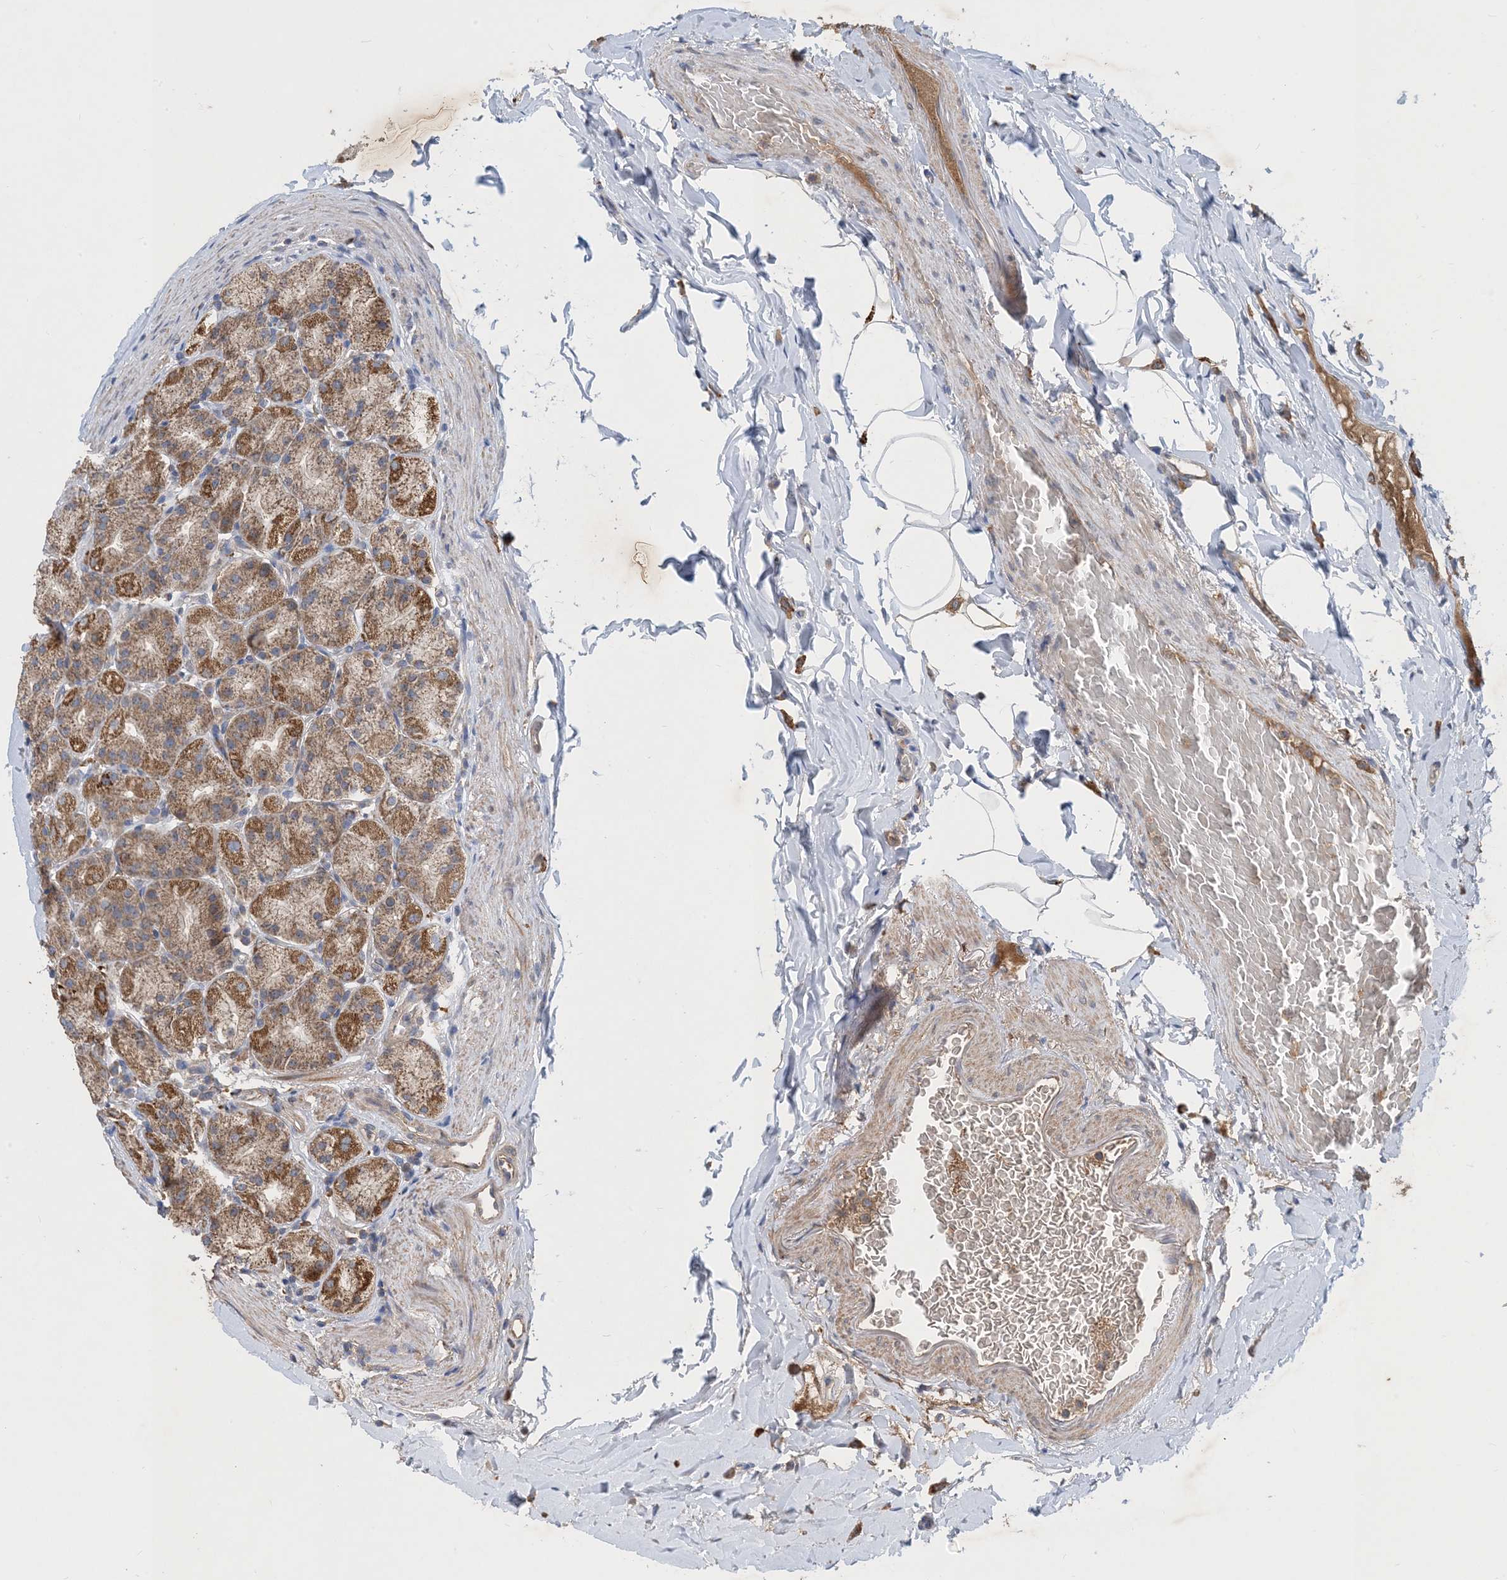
{"staining": {"intensity": "moderate", "quantity": ">75%", "location": "cytoplasmic/membranous"}, "tissue": "stomach", "cell_type": "Glandular cells", "image_type": "normal", "snomed": [{"axis": "morphology", "description": "Normal tissue, NOS"}, {"axis": "topography", "description": "Stomach, upper"}], "caption": "A high-resolution histopathology image shows IHC staining of benign stomach, which demonstrates moderate cytoplasmic/membranous positivity in about >75% of glandular cells. Using DAB (3,3'-diaminobenzidine) (brown) and hematoxylin (blue) stains, captured at high magnification using brightfield microscopy.", "gene": "STK19", "patient": {"sex": "male", "age": 68}}